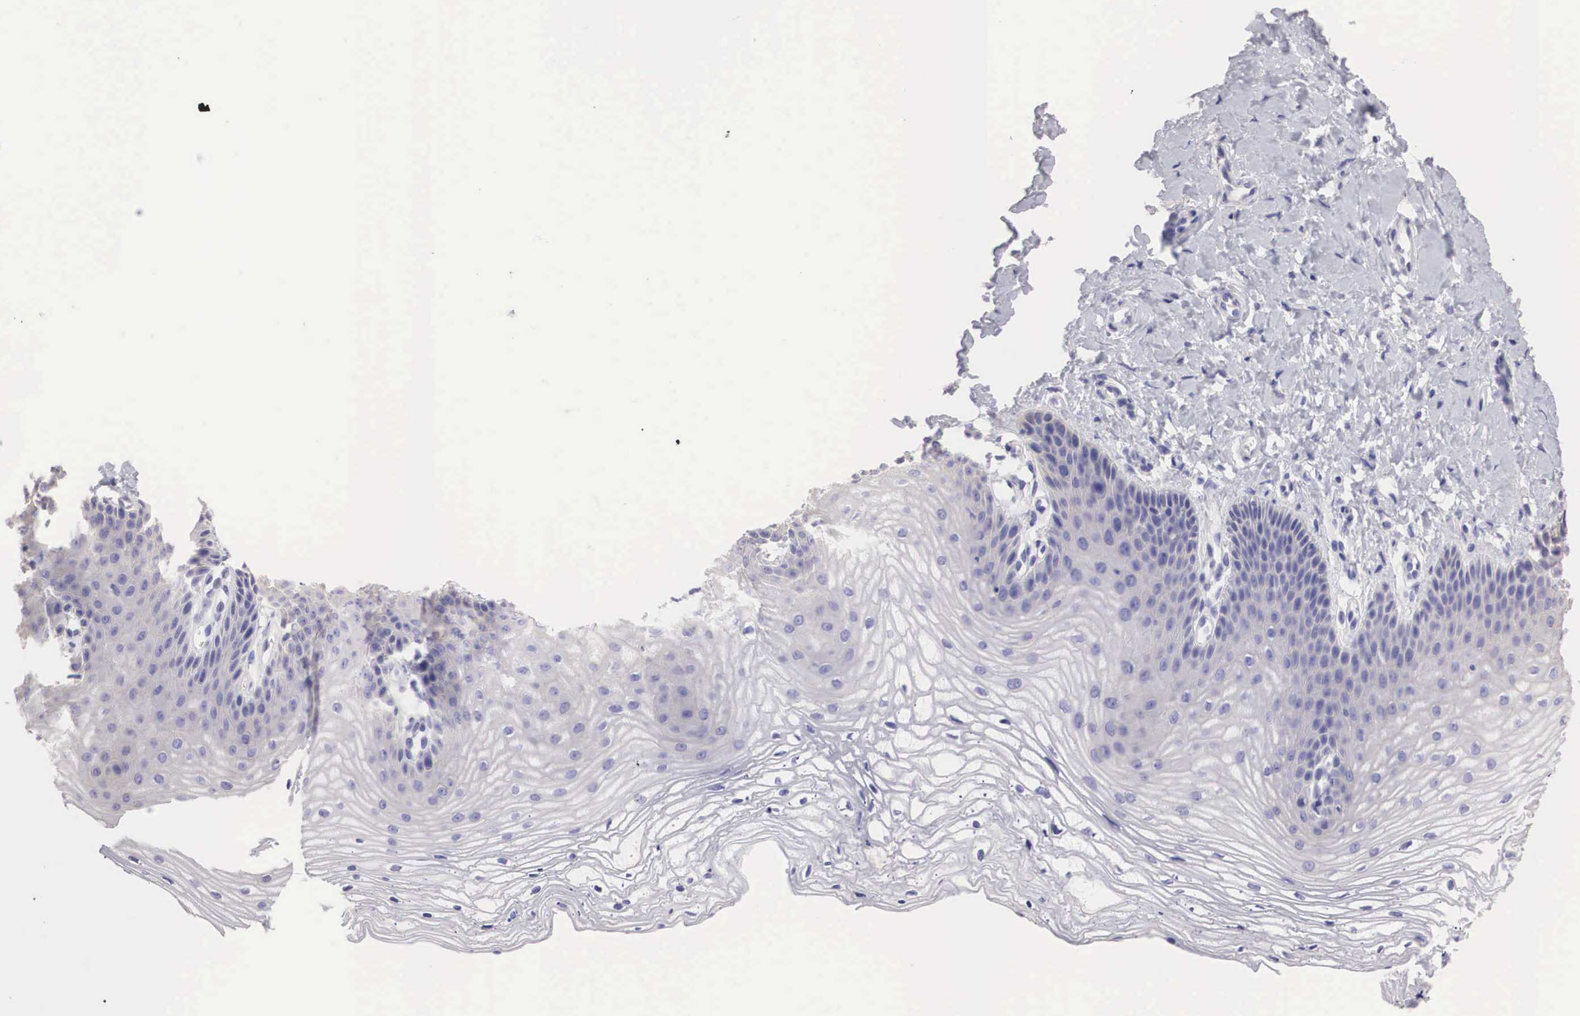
{"staining": {"intensity": "weak", "quantity": "<25%", "location": "cytoplasmic/membranous"}, "tissue": "vagina", "cell_type": "Squamous epithelial cells", "image_type": "normal", "snomed": [{"axis": "morphology", "description": "Normal tissue, NOS"}, {"axis": "topography", "description": "Vagina"}], "caption": "IHC of benign vagina displays no staining in squamous epithelial cells.", "gene": "ERBB2", "patient": {"sex": "female", "age": 68}}